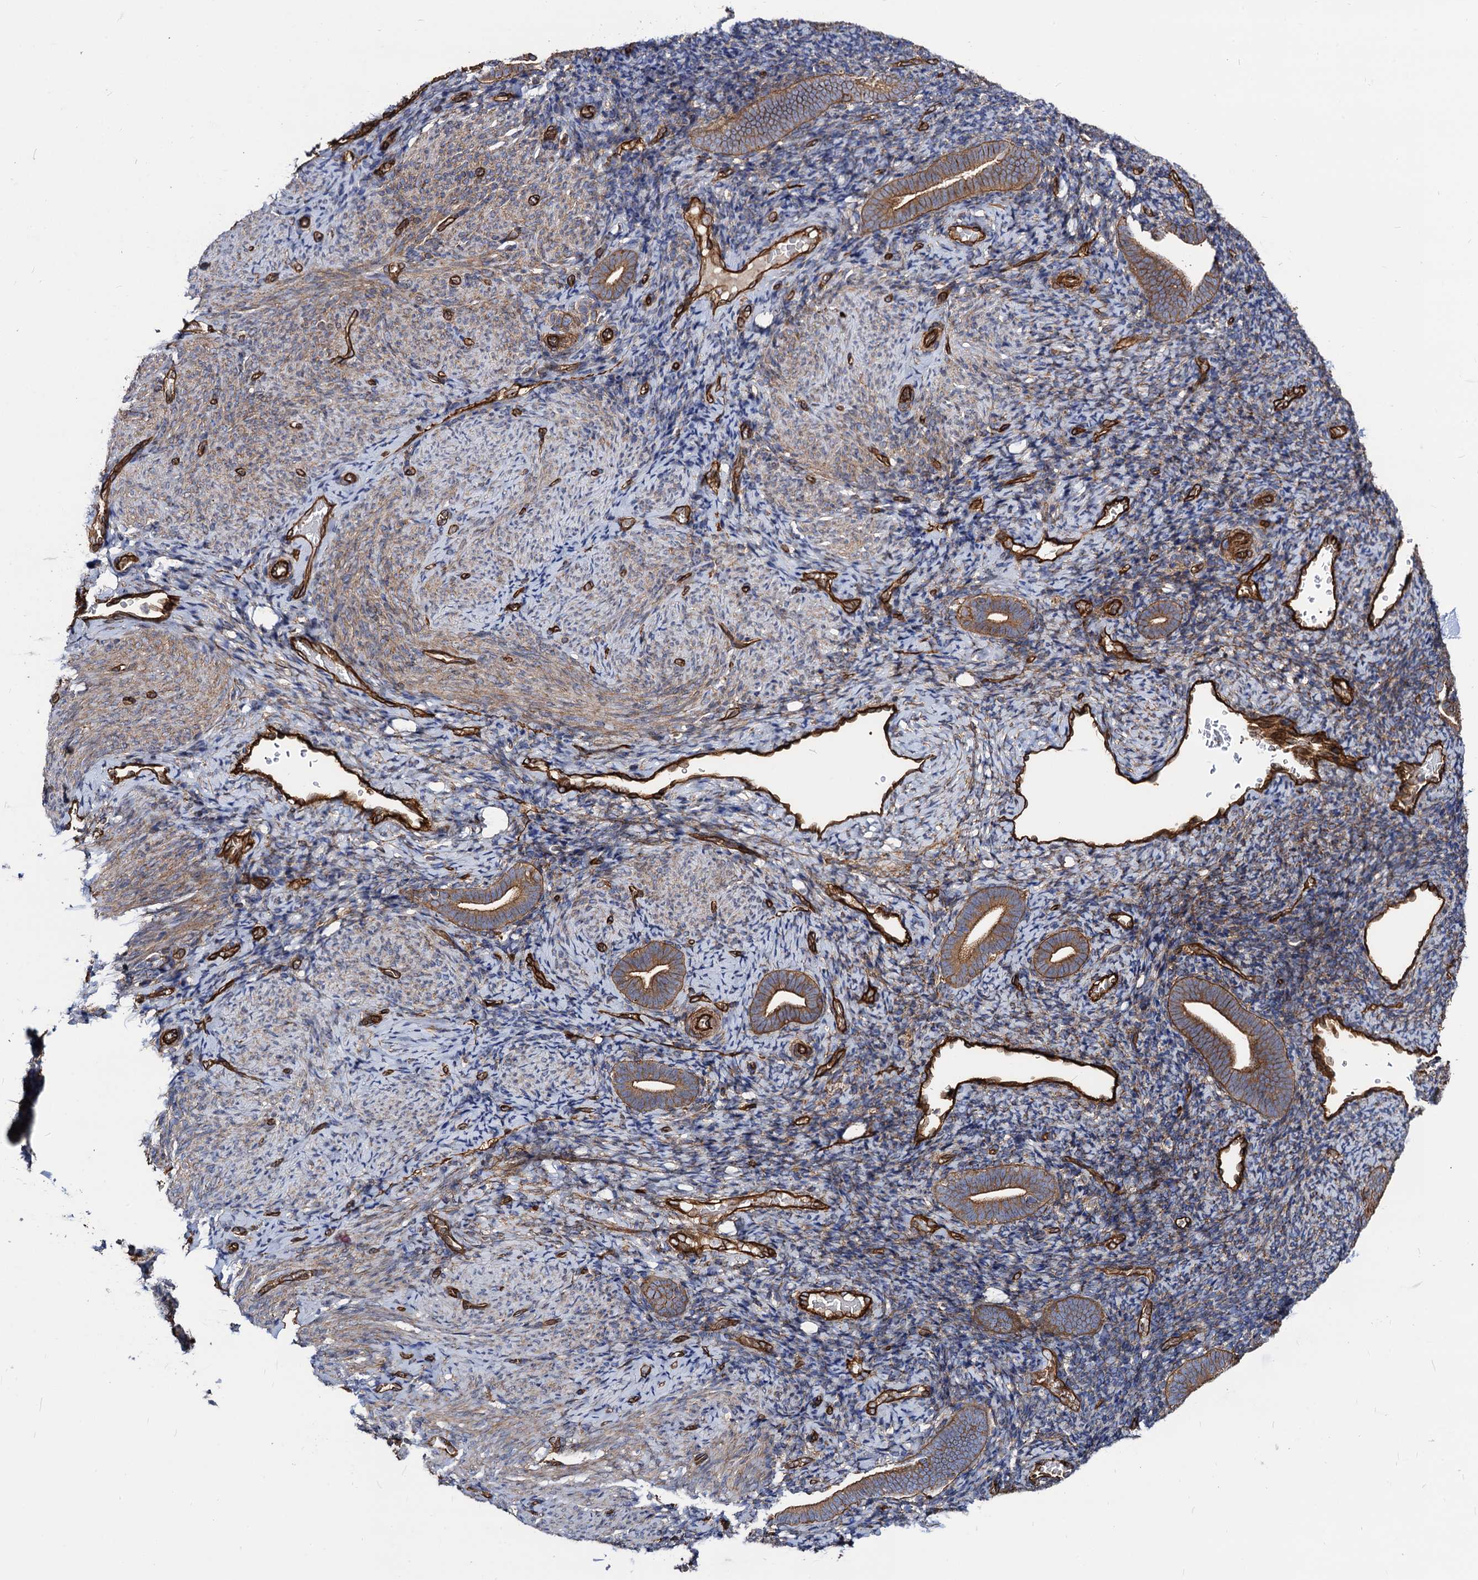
{"staining": {"intensity": "moderate", "quantity": "25%-75%", "location": "cytoplasmic/membranous"}, "tissue": "endometrium", "cell_type": "Cells in endometrial stroma", "image_type": "normal", "snomed": [{"axis": "morphology", "description": "Normal tissue, NOS"}, {"axis": "topography", "description": "Endometrium"}], "caption": "Immunohistochemistry (IHC) image of benign endometrium: human endometrium stained using IHC displays medium levels of moderate protein expression localized specifically in the cytoplasmic/membranous of cells in endometrial stroma, appearing as a cytoplasmic/membranous brown color.", "gene": "CIP2A", "patient": {"sex": "female", "age": 51}}